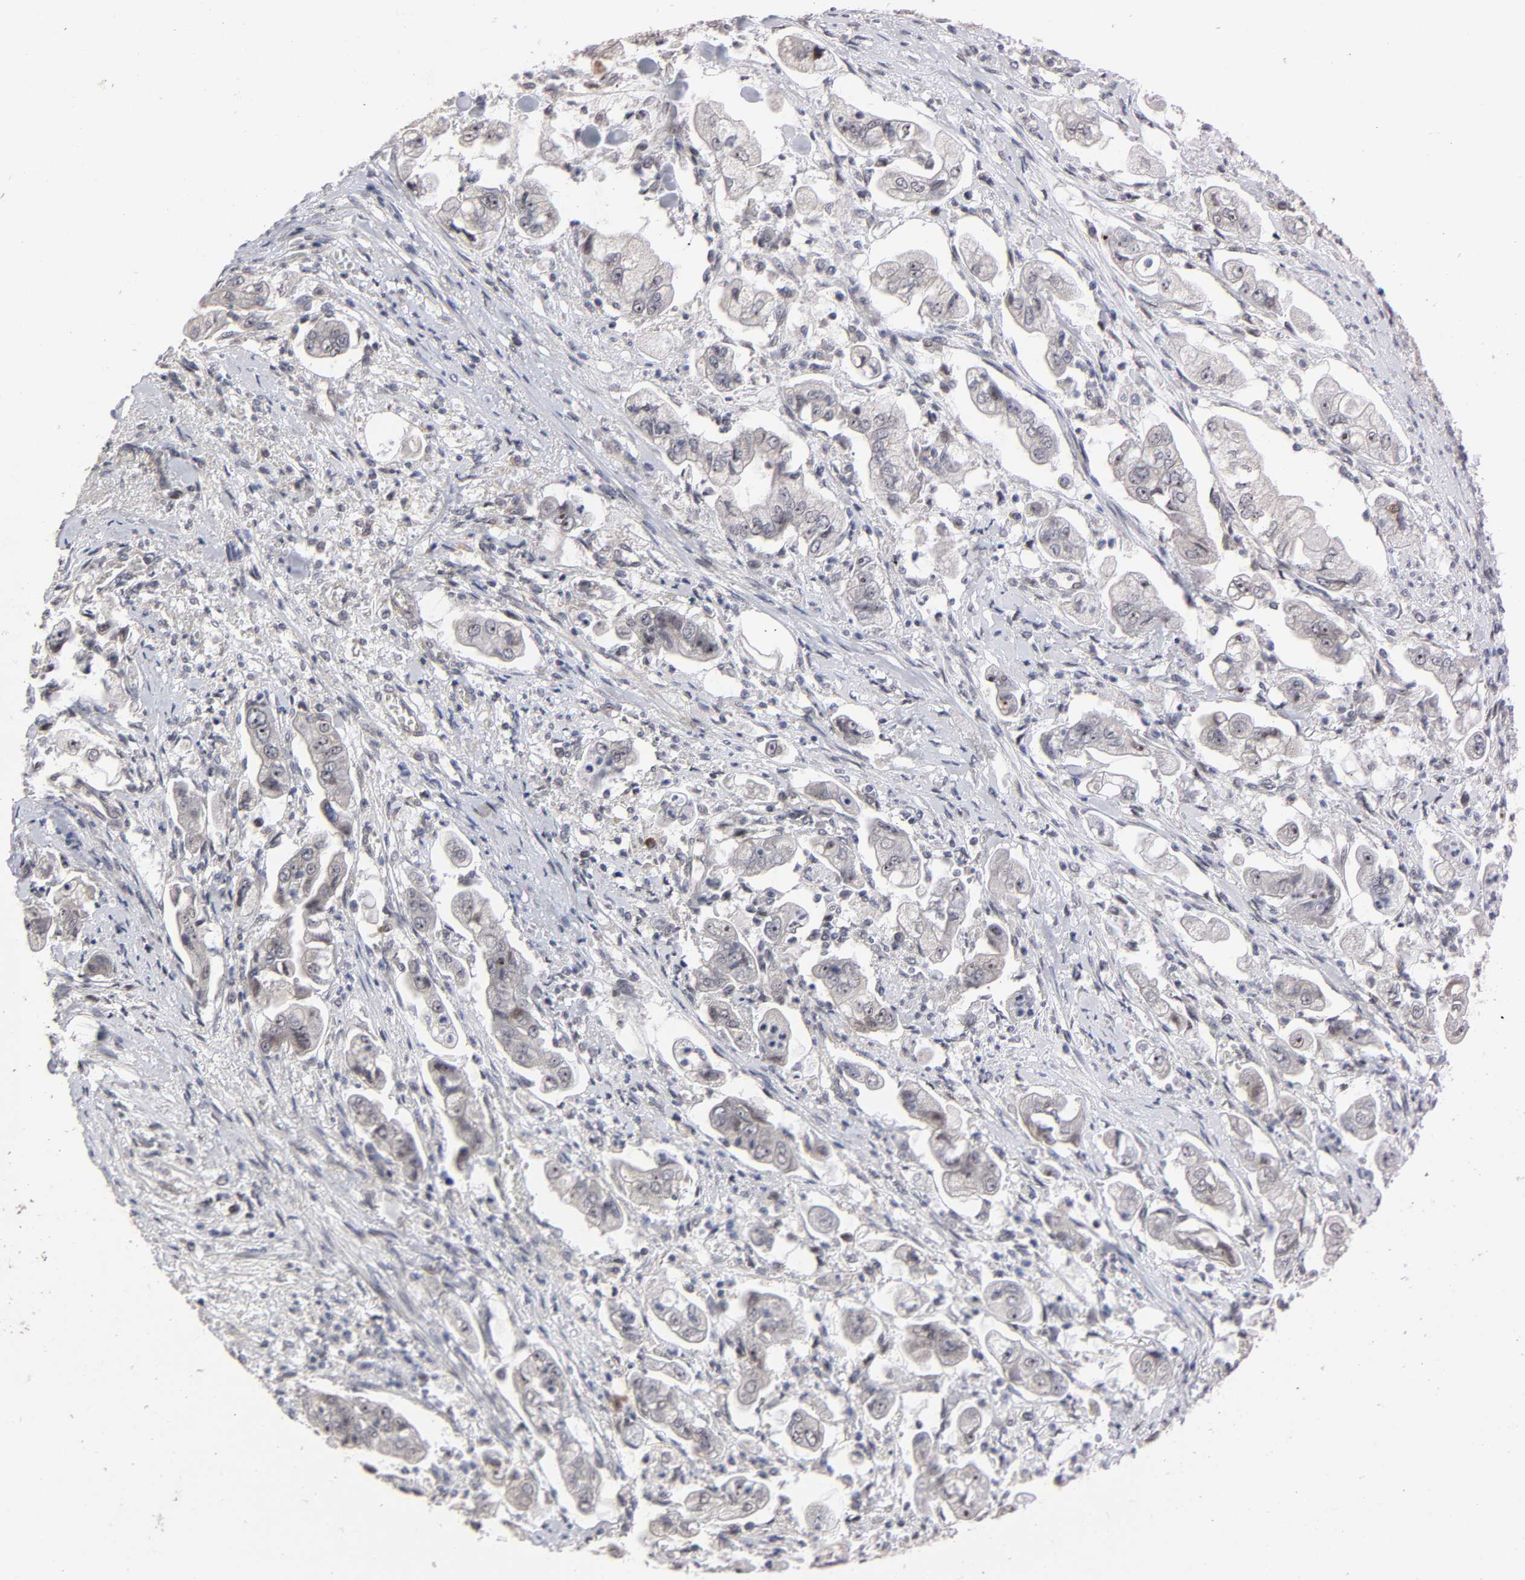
{"staining": {"intensity": "weak", "quantity": "<25%", "location": "cytoplasmic/membranous"}, "tissue": "stomach cancer", "cell_type": "Tumor cells", "image_type": "cancer", "snomed": [{"axis": "morphology", "description": "Adenocarcinoma, NOS"}, {"axis": "topography", "description": "Stomach"}], "caption": "Immunohistochemical staining of stomach cancer (adenocarcinoma) demonstrates no significant positivity in tumor cells.", "gene": "ZKSCAN8", "patient": {"sex": "male", "age": 62}}